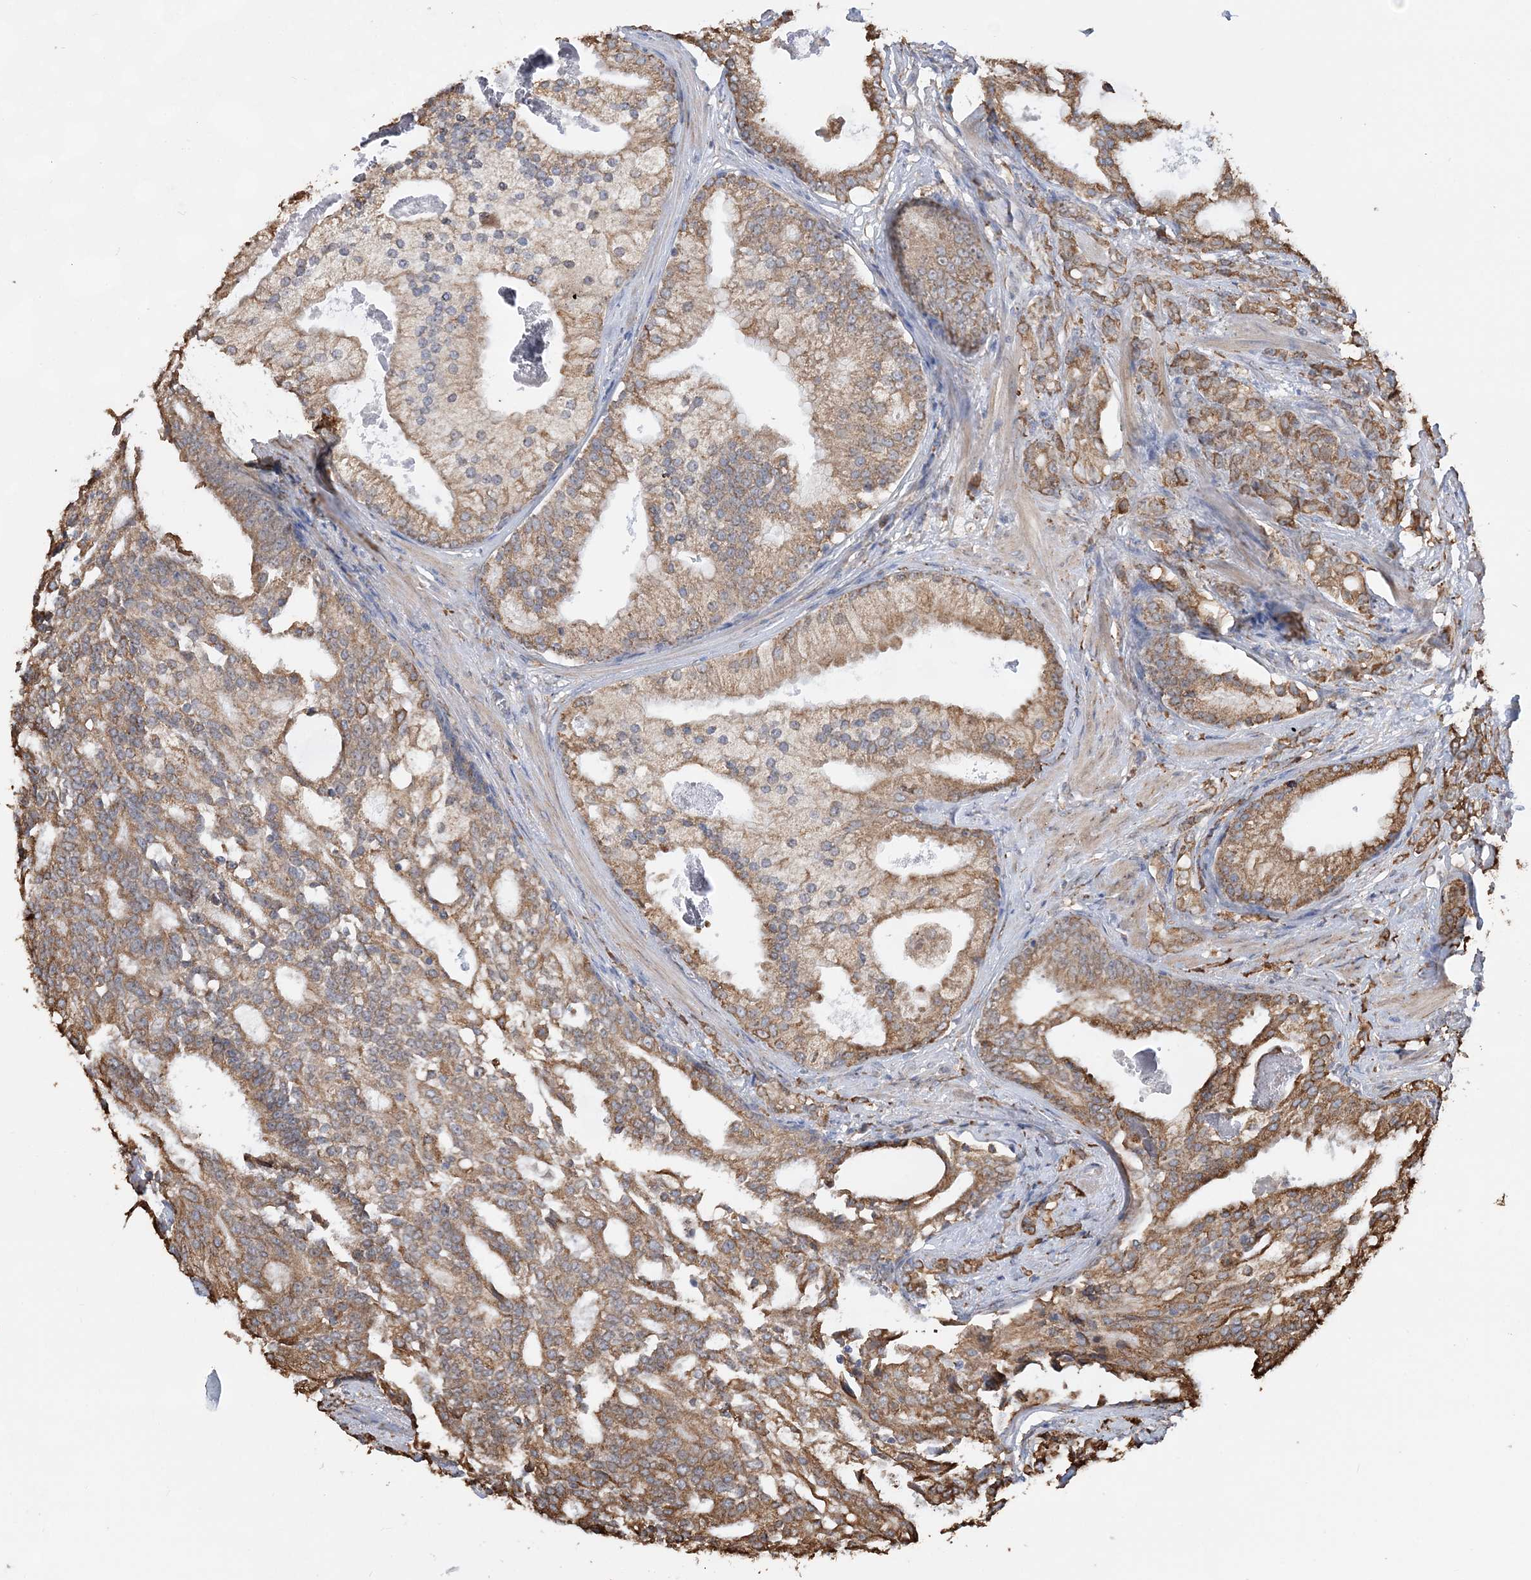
{"staining": {"intensity": "moderate", "quantity": ">75%", "location": "cytoplasmic/membranous"}, "tissue": "prostate cancer", "cell_type": "Tumor cells", "image_type": "cancer", "snomed": [{"axis": "morphology", "description": "Adenocarcinoma, Low grade"}, {"axis": "topography", "description": "Prostate"}], "caption": "The immunohistochemical stain shows moderate cytoplasmic/membranous expression in tumor cells of prostate cancer tissue.", "gene": "WDR12", "patient": {"sex": "male", "age": 58}}